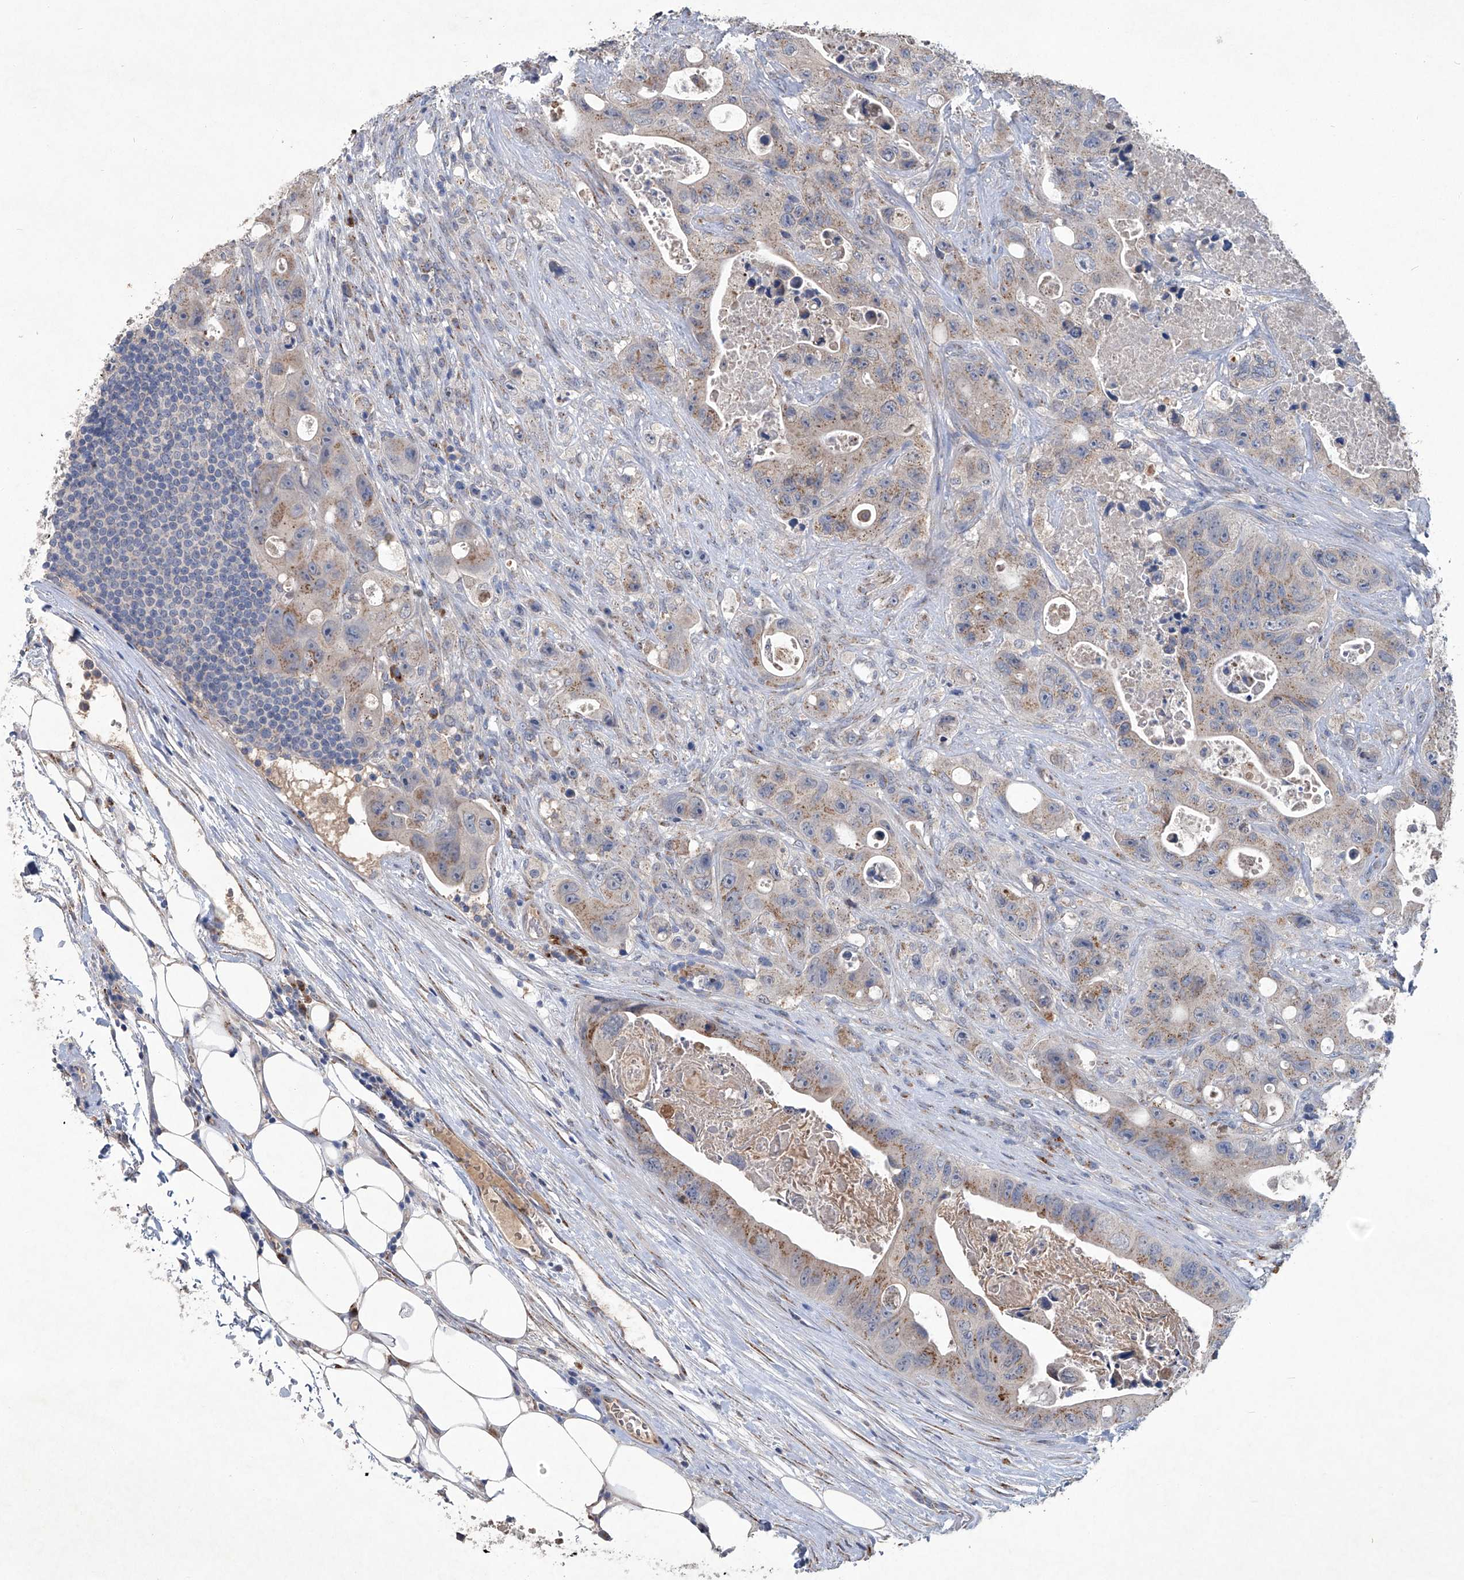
{"staining": {"intensity": "weak", "quantity": "25%-75%", "location": "cytoplasmic/membranous"}, "tissue": "colorectal cancer", "cell_type": "Tumor cells", "image_type": "cancer", "snomed": [{"axis": "morphology", "description": "Adenocarcinoma, NOS"}, {"axis": "topography", "description": "Colon"}], "caption": "Immunohistochemical staining of colorectal cancer displays weak cytoplasmic/membranous protein positivity in about 25%-75% of tumor cells.", "gene": "PCSK5", "patient": {"sex": "female", "age": 46}}